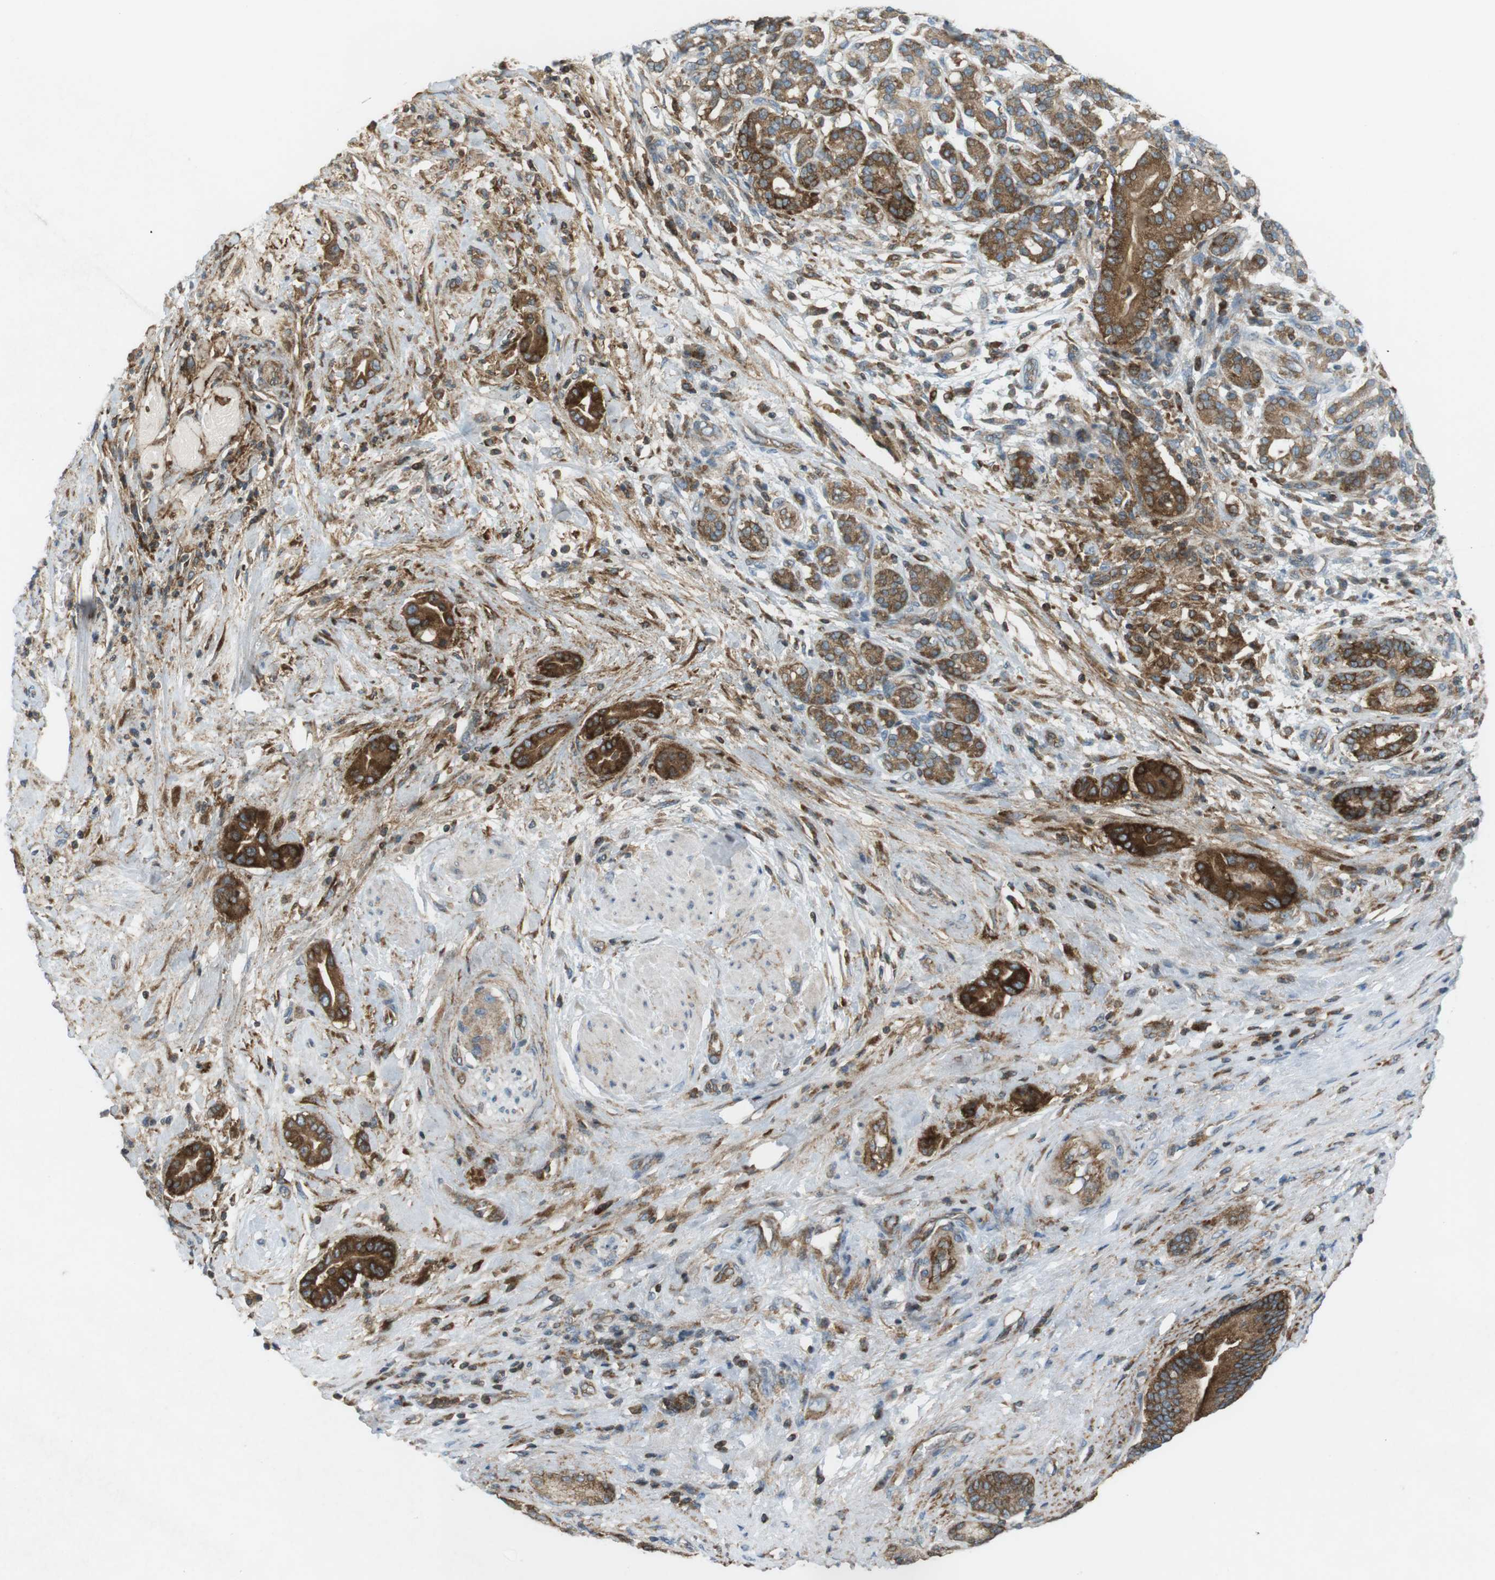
{"staining": {"intensity": "strong", "quantity": ">75%", "location": "cytoplasmic/membranous"}, "tissue": "pancreatic cancer", "cell_type": "Tumor cells", "image_type": "cancer", "snomed": [{"axis": "morphology", "description": "Normal tissue, NOS"}, {"axis": "morphology", "description": "Adenocarcinoma, NOS"}, {"axis": "topography", "description": "Pancreas"}], "caption": "Protein expression analysis of human pancreatic cancer (adenocarcinoma) reveals strong cytoplasmic/membranous expression in approximately >75% of tumor cells.", "gene": "FLII", "patient": {"sex": "male", "age": 63}}